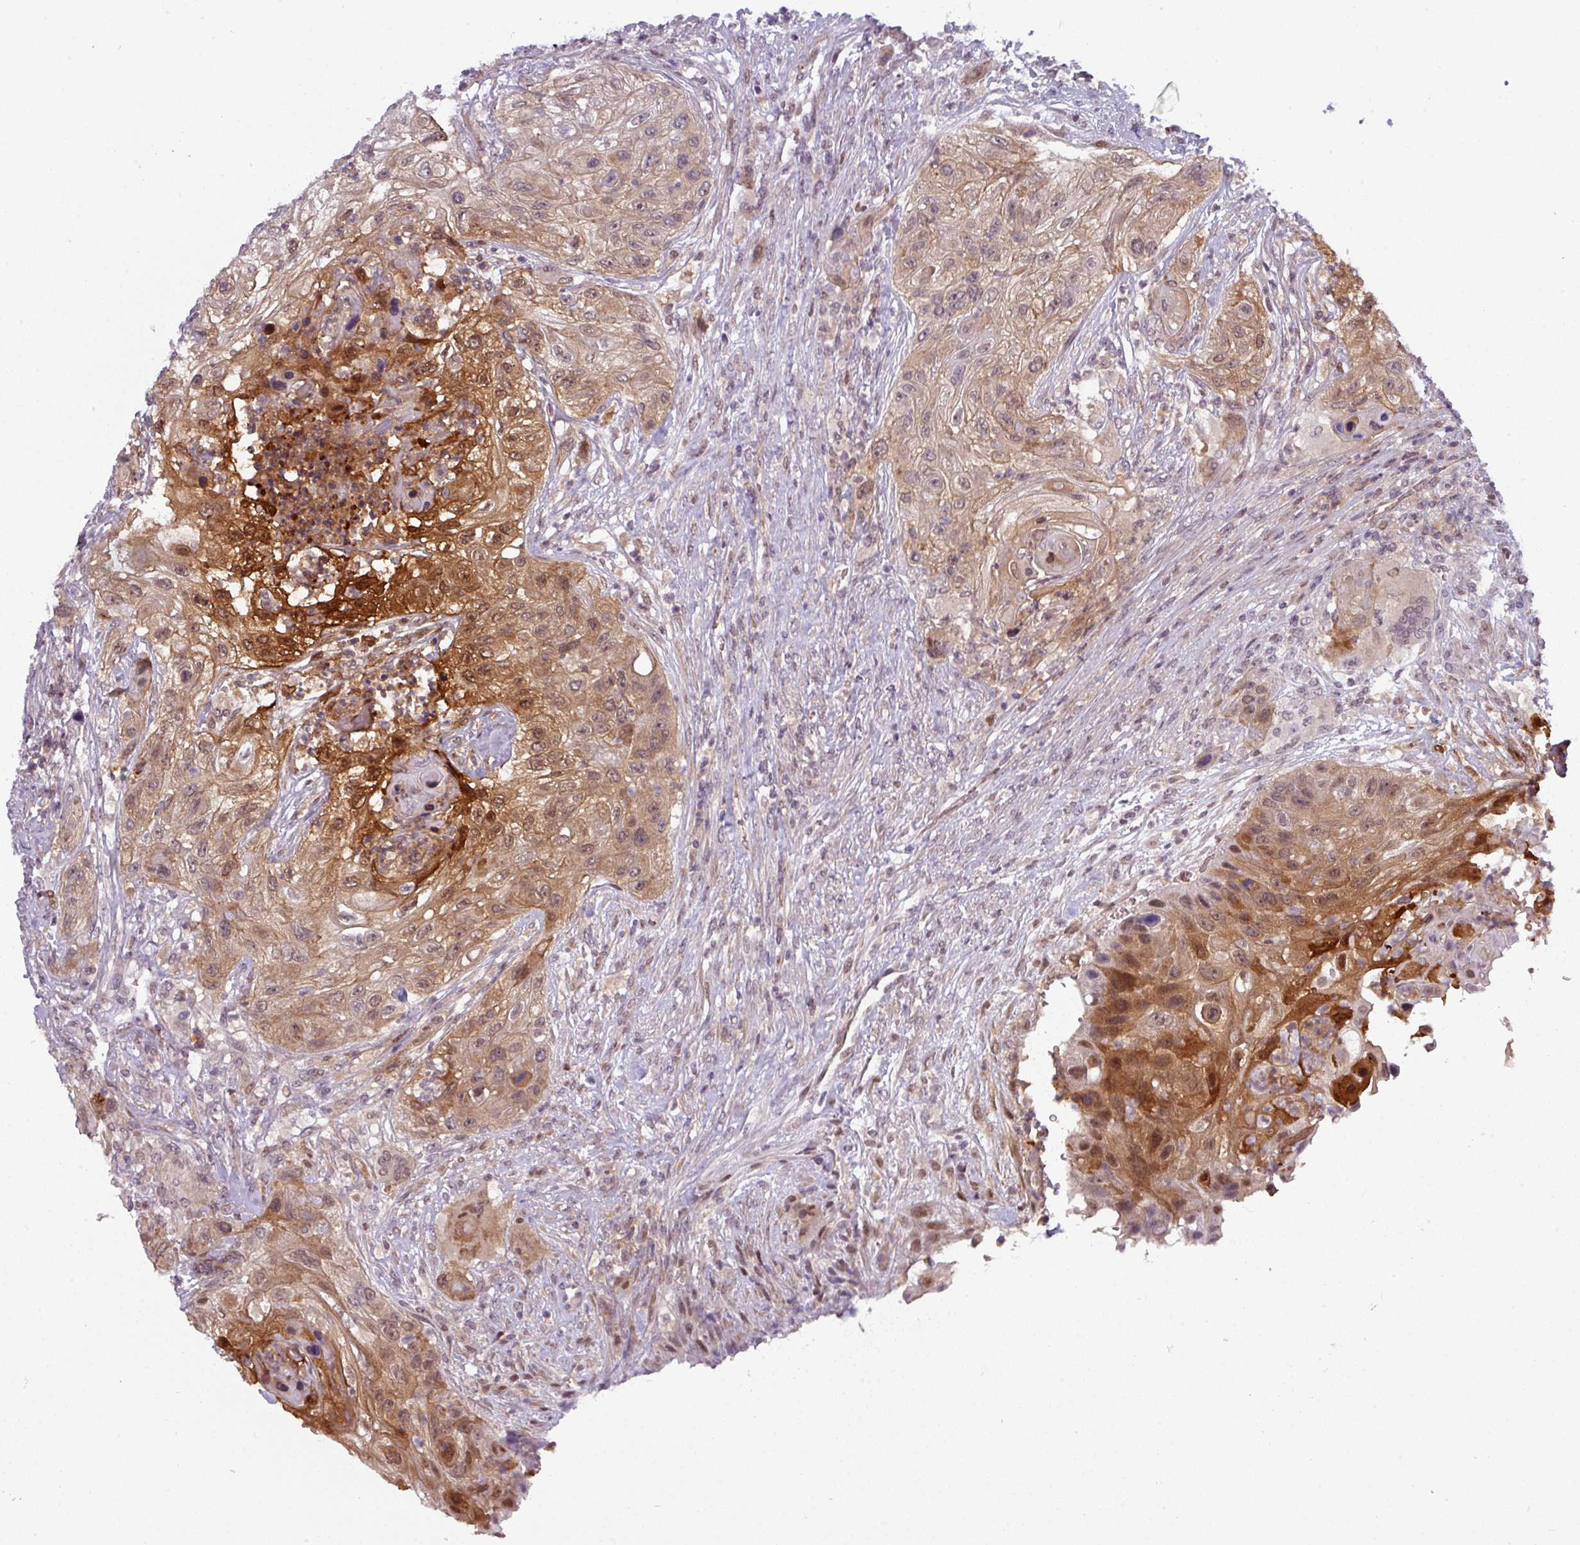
{"staining": {"intensity": "moderate", "quantity": "25%-75%", "location": "cytoplasmic/membranous,nuclear"}, "tissue": "urothelial cancer", "cell_type": "Tumor cells", "image_type": "cancer", "snomed": [{"axis": "morphology", "description": "Urothelial carcinoma, High grade"}, {"axis": "topography", "description": "Urinary bladder"}], "caption": "High-grade urothelial carcinoma stained with a brown dye exhibits moderate cytoplasmic/membranous and nuclear positive expression in approximately 25%-75% of tumor cells.", "gene": "PRAMEF12", "patient": {"sex": "female", "age": 60}}